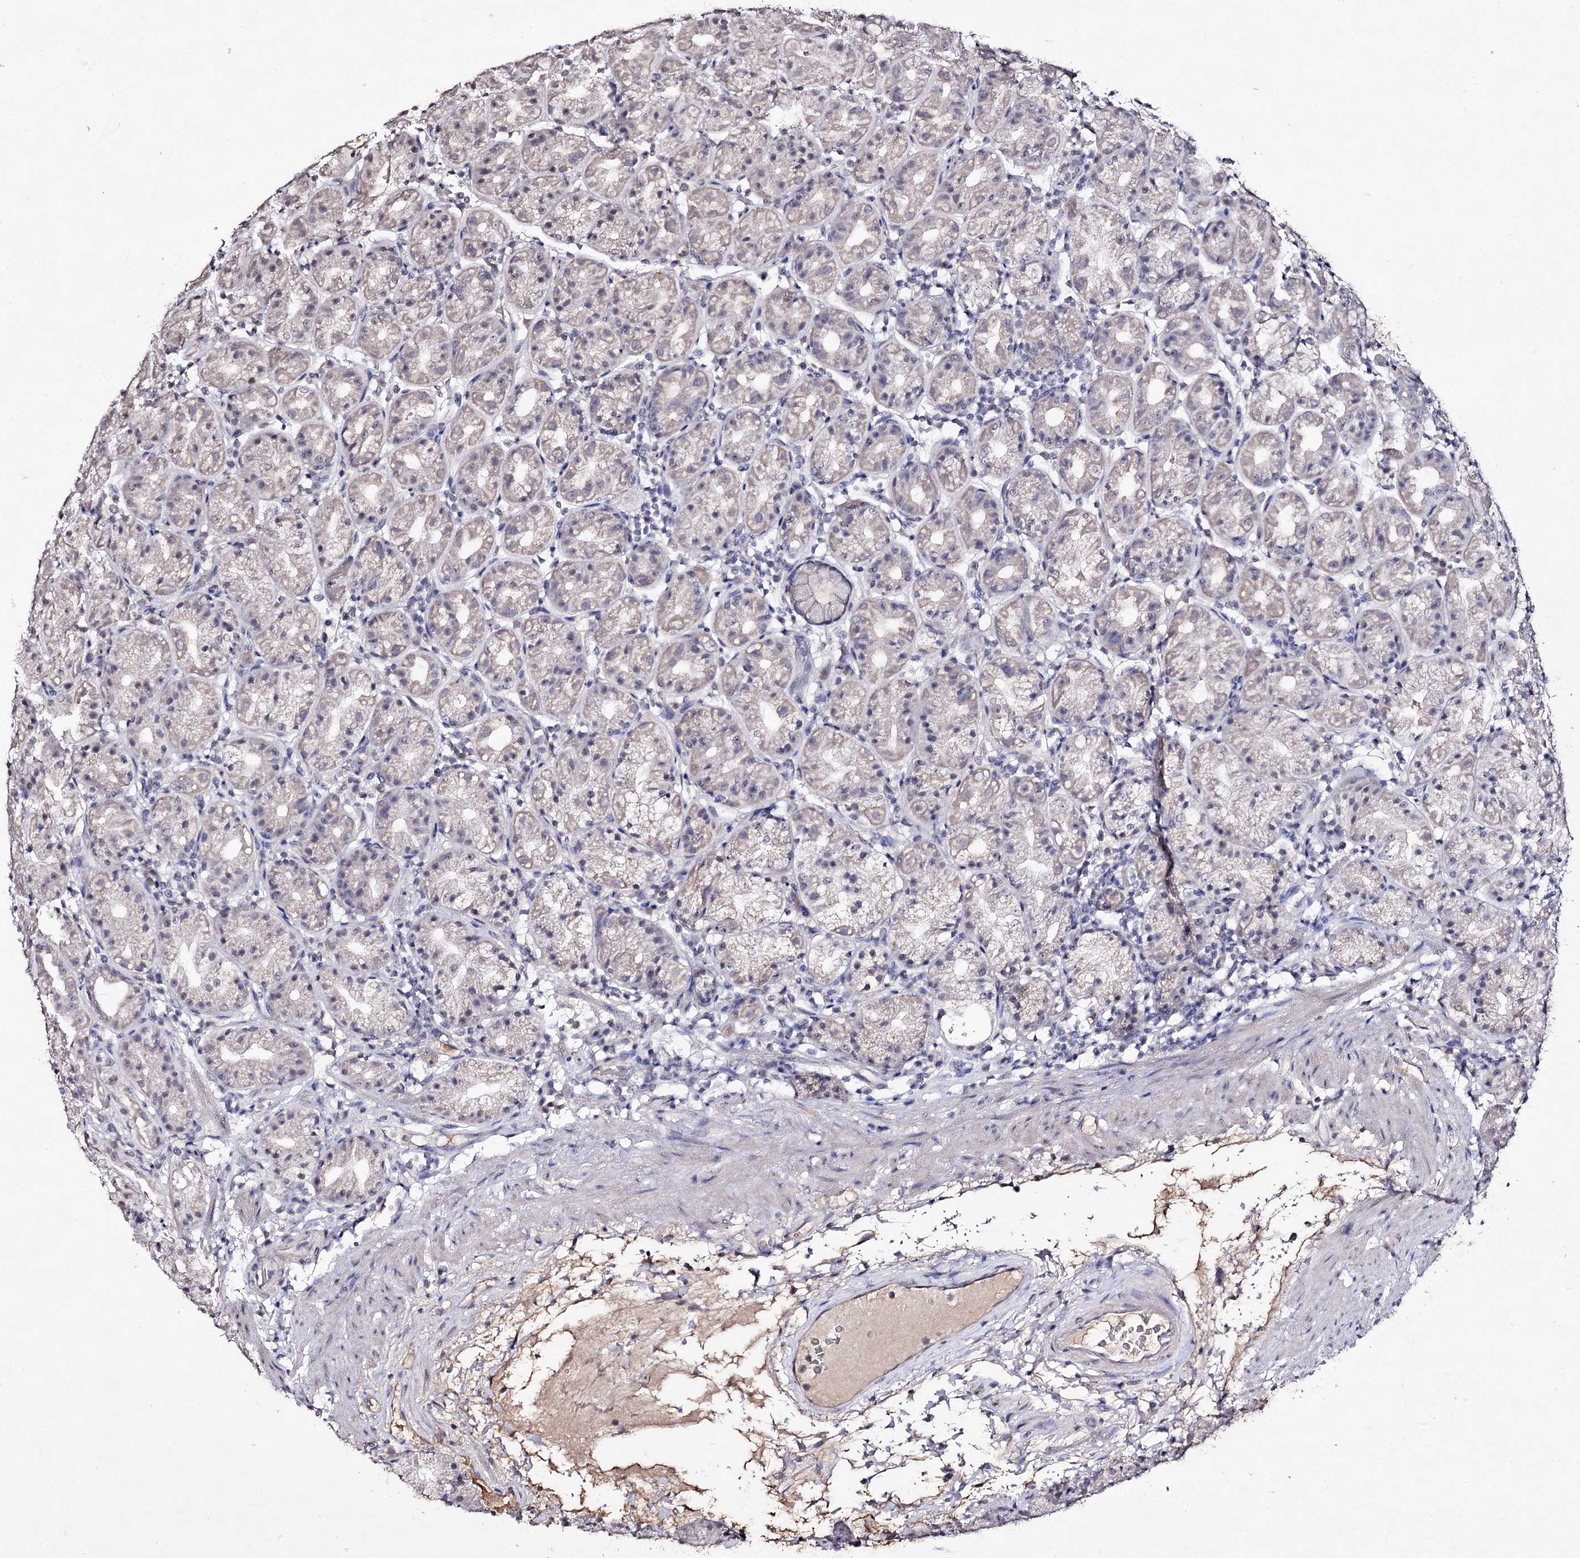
{"staining": {"intensity": "weak", "quantity": "25%-75%", "location": "cytoplasmic/membranous"}, "tissue": "stomach", "cell_type": "Glandular cells", "image_type": "normal", "snomed": [{"axis": "morphology", "description": "Normal tissue, NOS"}, {"axis": "topography", "description": "Stomach"}], "caption": "Stomach stained with DAB immunohistochemistry (IHC) exhibits low levels of weak cytoplasmic/membranous positivity in about 25%-75% of glandular cells.", "gene": "PLIN1", "patient": {"sex": "female", "age": 79}}